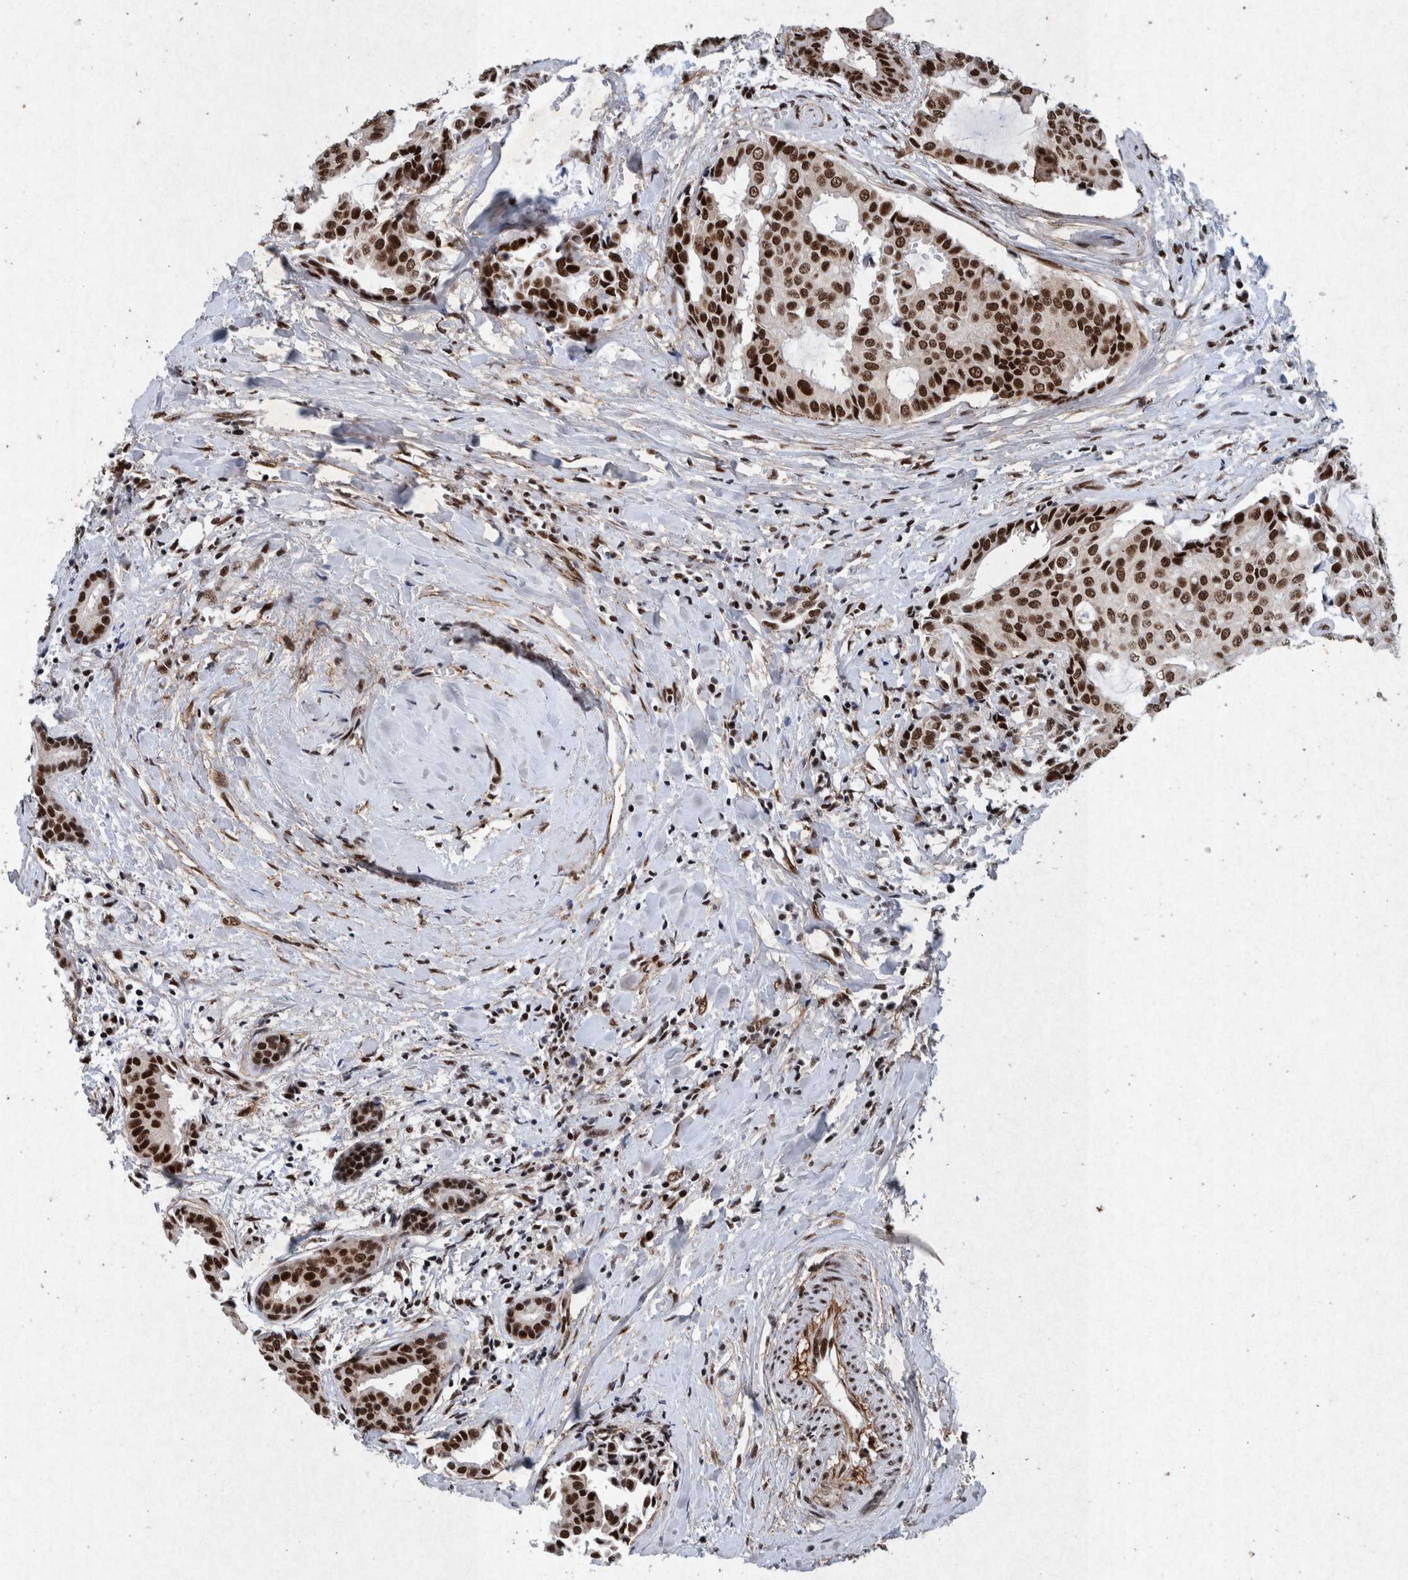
{"staining": {"intensity": "strong", "quantity": ">75%", "location": "nuclear"}, "tissue": "head and neck cancer", "cell_type": "Tumor cells", "image_type": "cancer", "snomed": [{"axis": "morphology", "description": "Adenocarcinoma, NOS"}, {"axis": "topography", "description": "Salivary gland"}, {"axis": "topography", "description": "Head-Neck"}], "caption": "Protein expression analysis of head and neck adenocarcinoma exhibits strong nuclear expression in about >75% of tumor cells. (Stains: DAB (3,3'-diaminobenzidine) in brown, nuclei in blue, Microscopy: brightfield microscopy at high magnification).", "gene": "TAF10", "patient": {"sex": "female", "age": 59}}